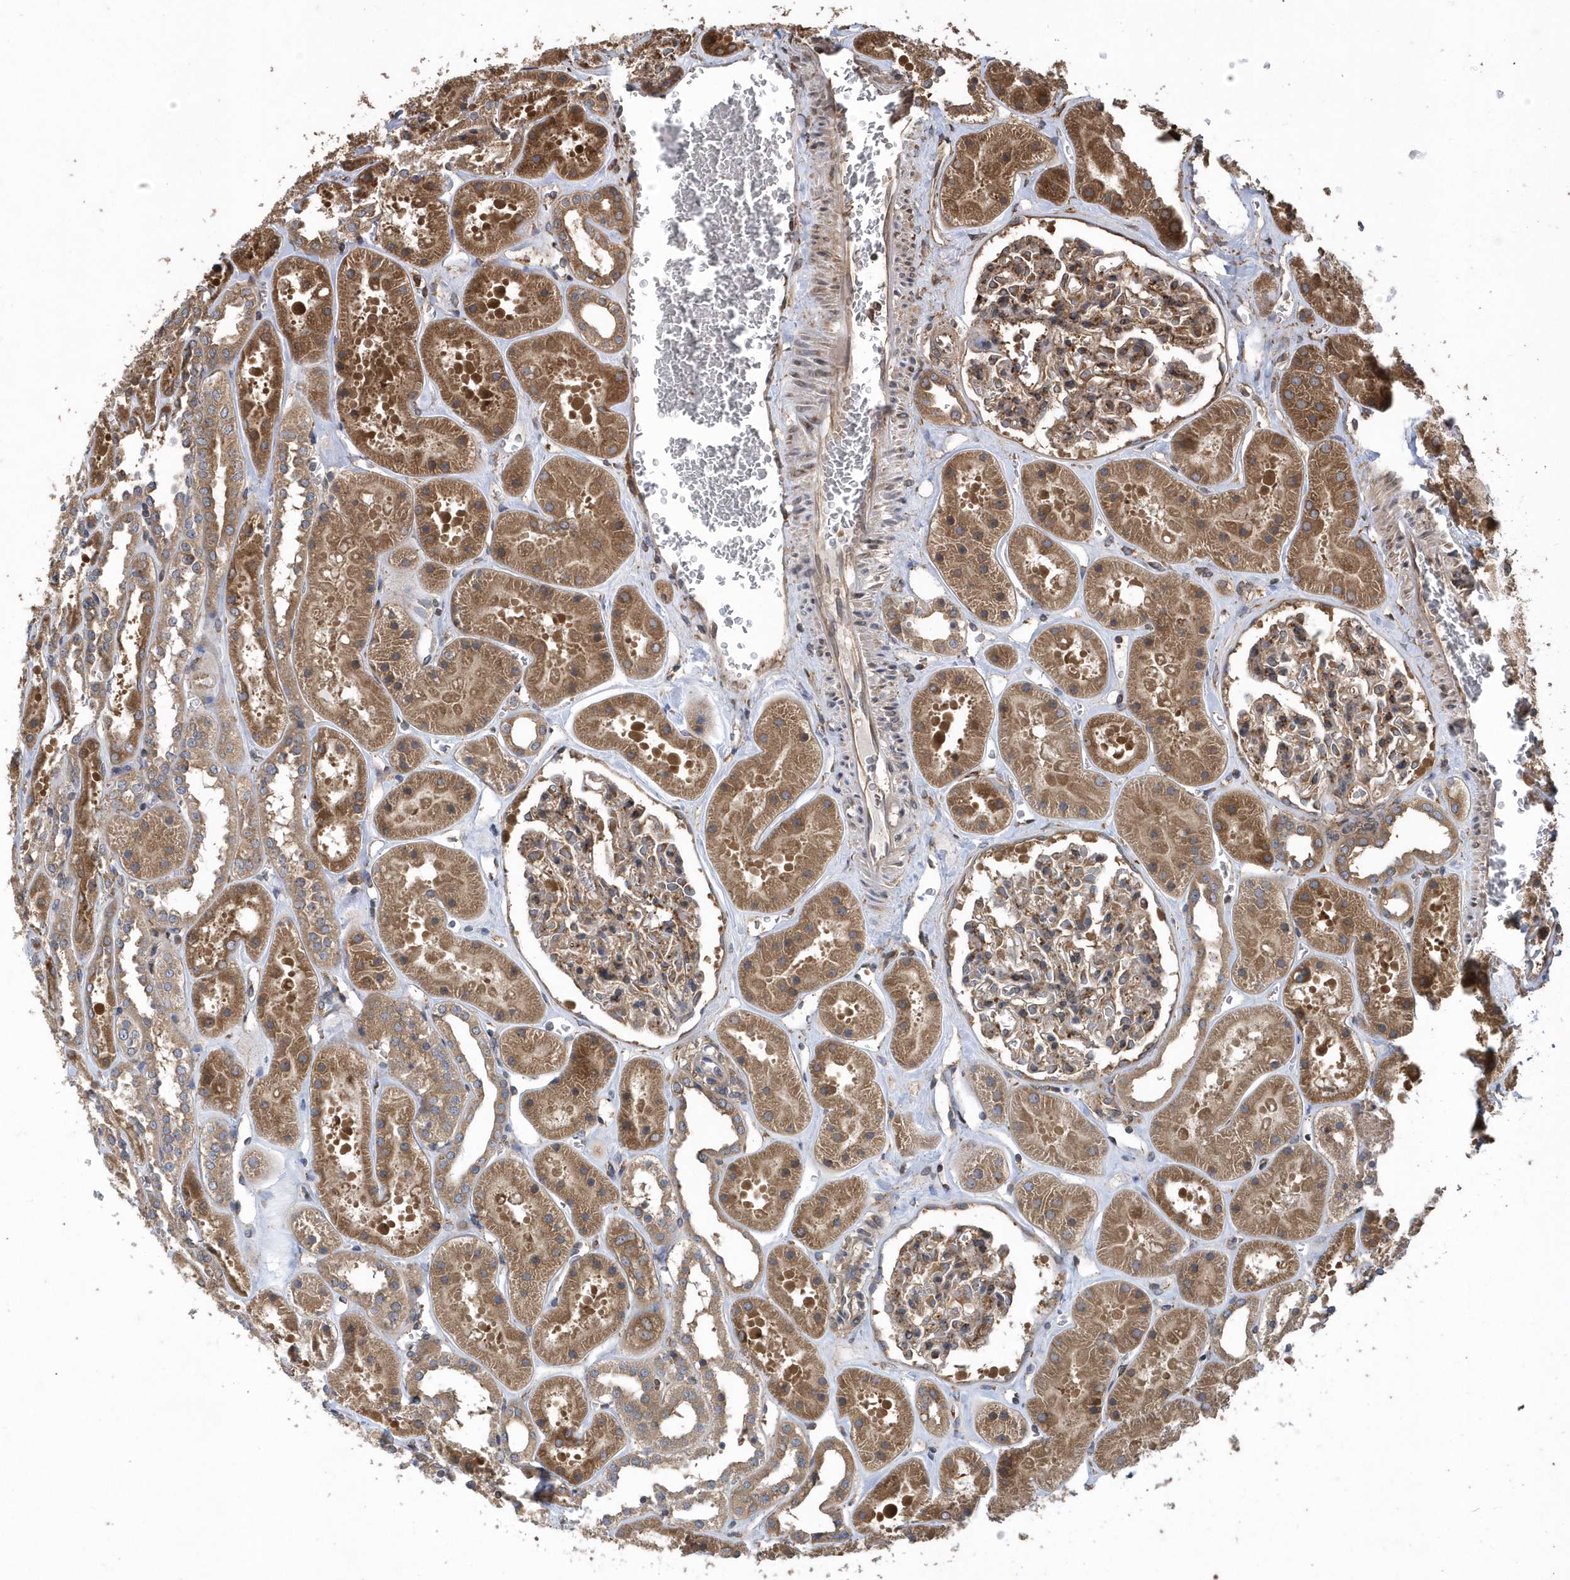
{"staining": {"intensity": "moderate", "quantity": ">75%", "location": "cytoplasmic/membranous"}, "tissue": "kidney", "cell_type": "Cells in glomeruli", "image_type": "normal", "snomed": [{"axis": "morphology", "description": "Normal tissue, NOS"}, {"axis": "topography", "description": "Kidney"}], "caption": "Kidney stained with immunohistochemistry (IHC) shows moderate cytoplasmic/membranous expression in about >75% of cells in glomeruli.", "gene": "WASHC5", "patient": {"sex": "female", "age": 41}}